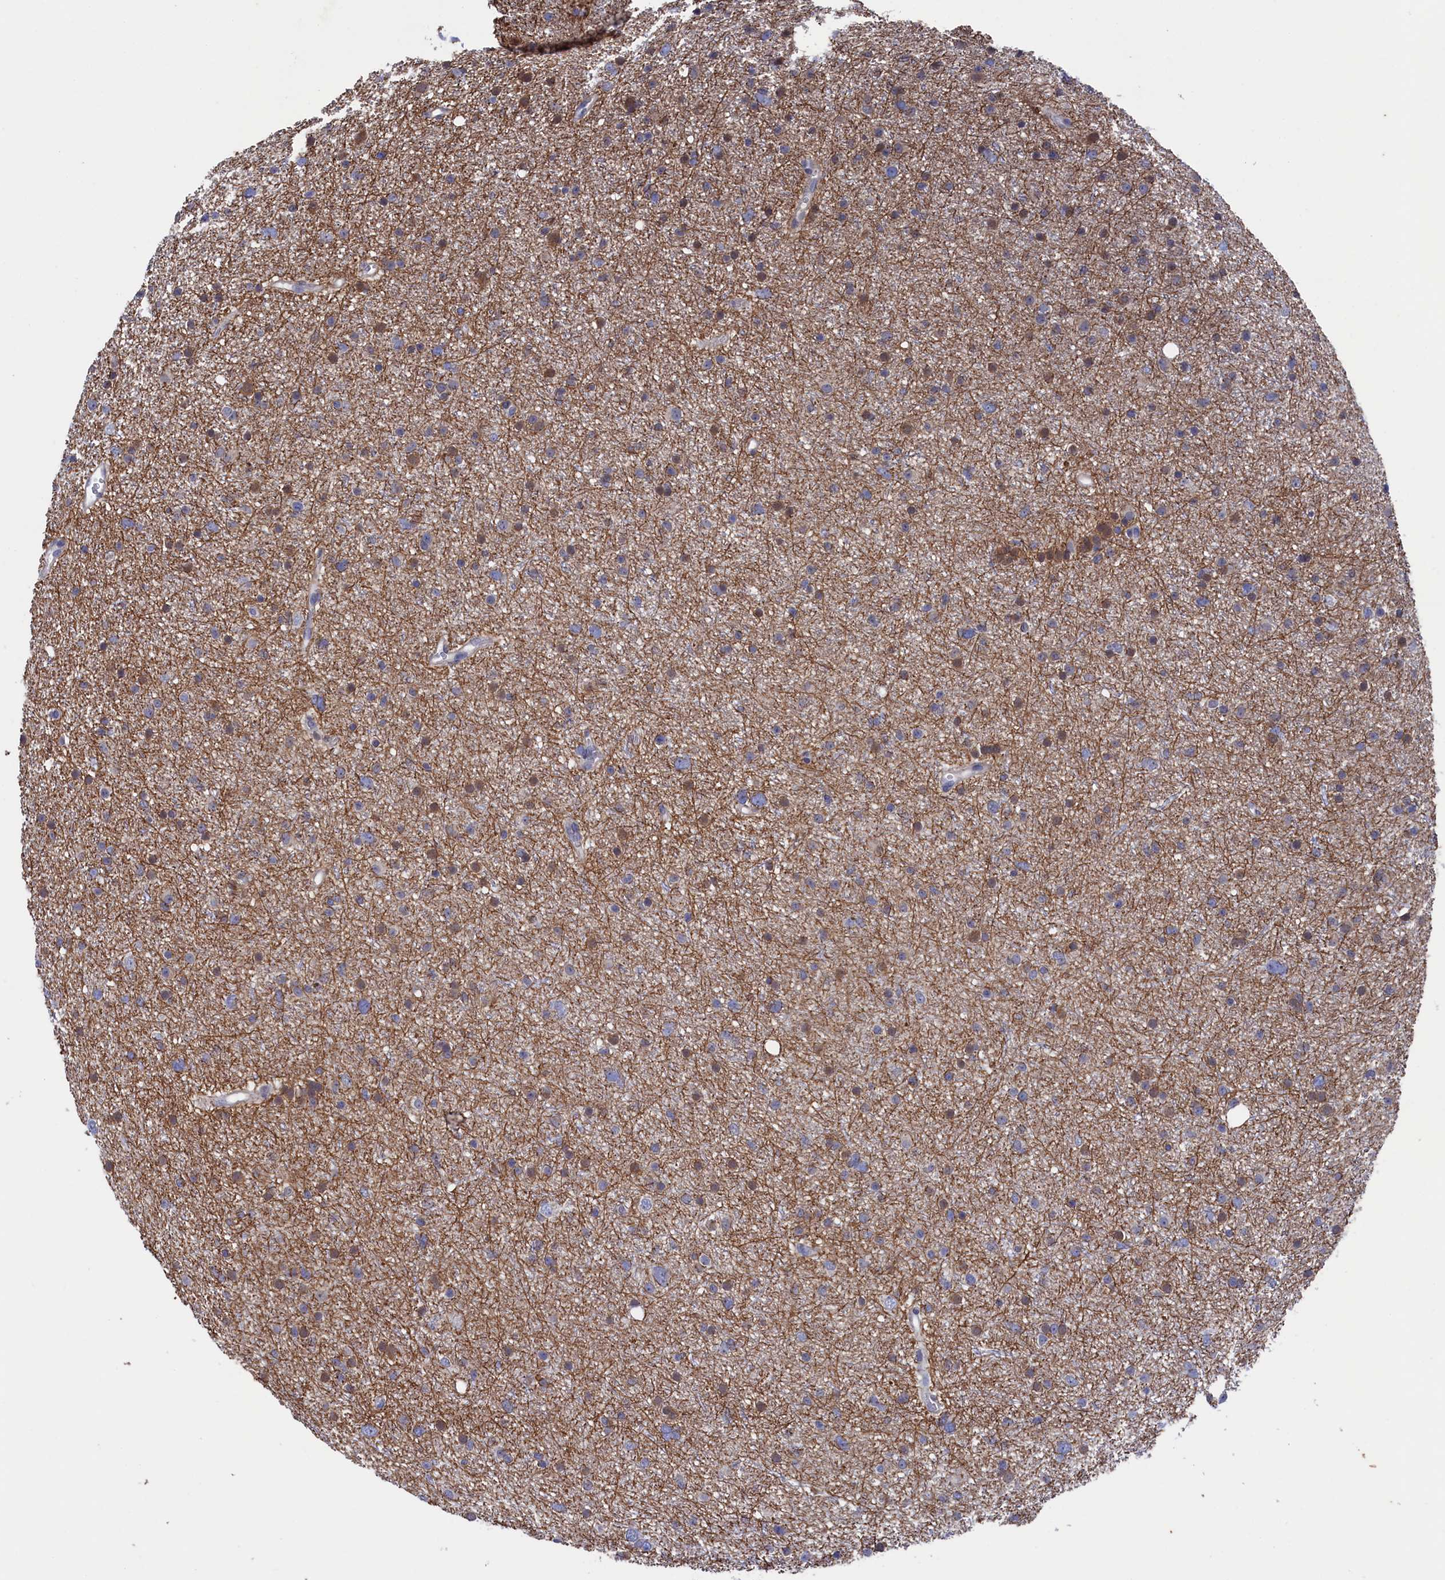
{"staining": {"intensity": "moderate", "quantity": "<25%", "location": "cytoplasmic/membranous,nuclear"}, "tissue": "glioma", "cell_type": "Tumor cells", "image_type": "cancer", "snomed": [{"axis": "morphology", "description": "Glioma, malignant, Low grade"}, {"axis": "topography", "description": "Cerebral cortex"}], "caption": "IHC staining of glioma, which displays low levels of moderate cytoplasmic/membranous and nuclear expression in about <25% of tumor cells indicating moderate cytoplasmic/membranous and nuclear protein staining. The staining was performed using DAB (brown) for protein detection and nuclei were counterstained in hematoxylin (blue).", "gene": "RNH1", "patient": {"sex": "female", "age": 39}}